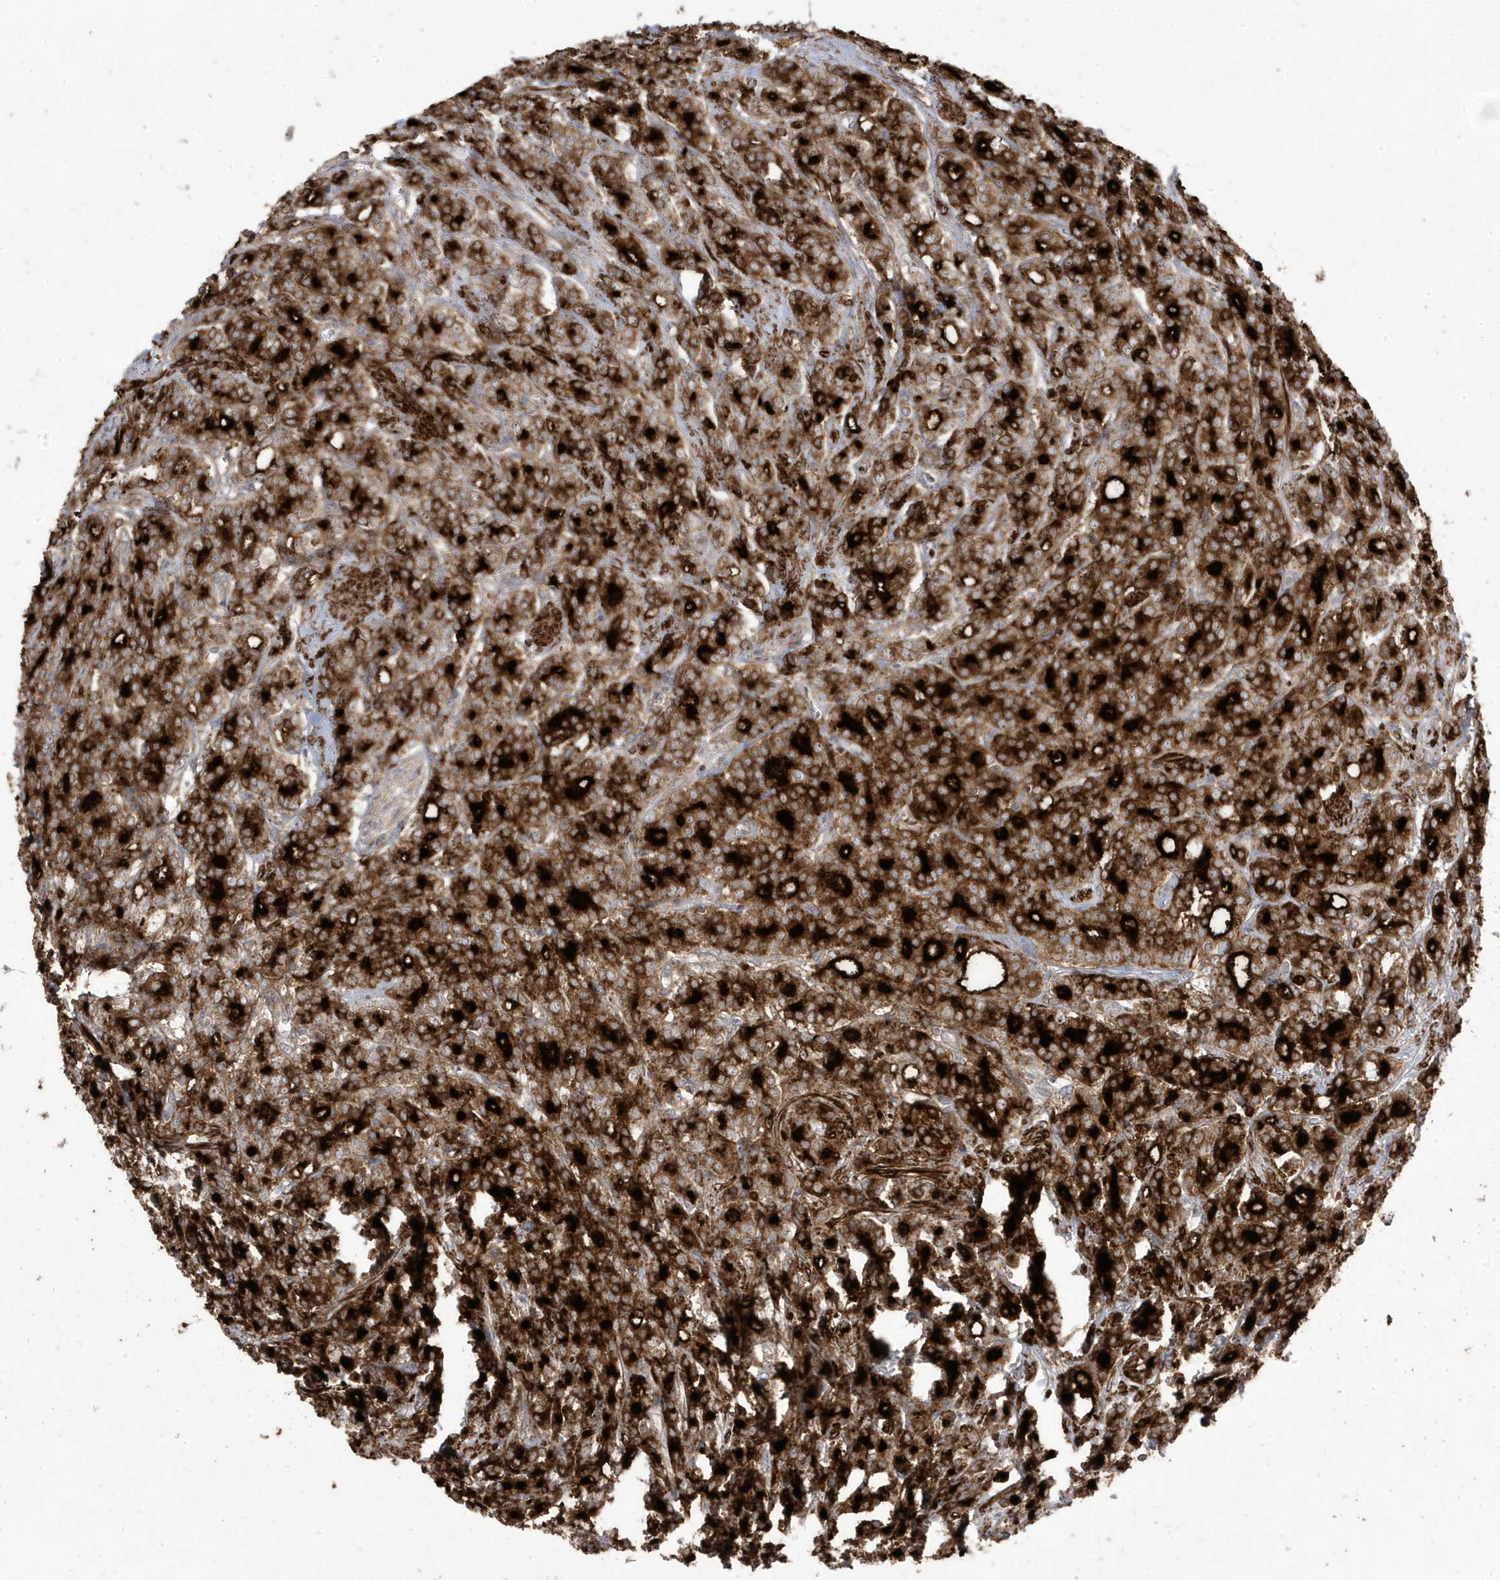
{"staining": {"intensity": "strong", "quantity": ">75%", "location": "cytoplasmic/membranous"}, "tissue": "prostate cancer", "cell_type": "Tumor cells", "image_type": "cancer", "snomed": [{"axis": "morphology", "description": "Adenocarcinoma, High grade"}, {"axis": "topography", "description": "Prostate"}], "caption": "A brown stain highlights strong cytoplasmic/membranous staining of a protein in prostate adenocarcinoma (high-grade) tumor cells.", "gene": "CETN3", "patient": {"sex": "male", "age": 62}}